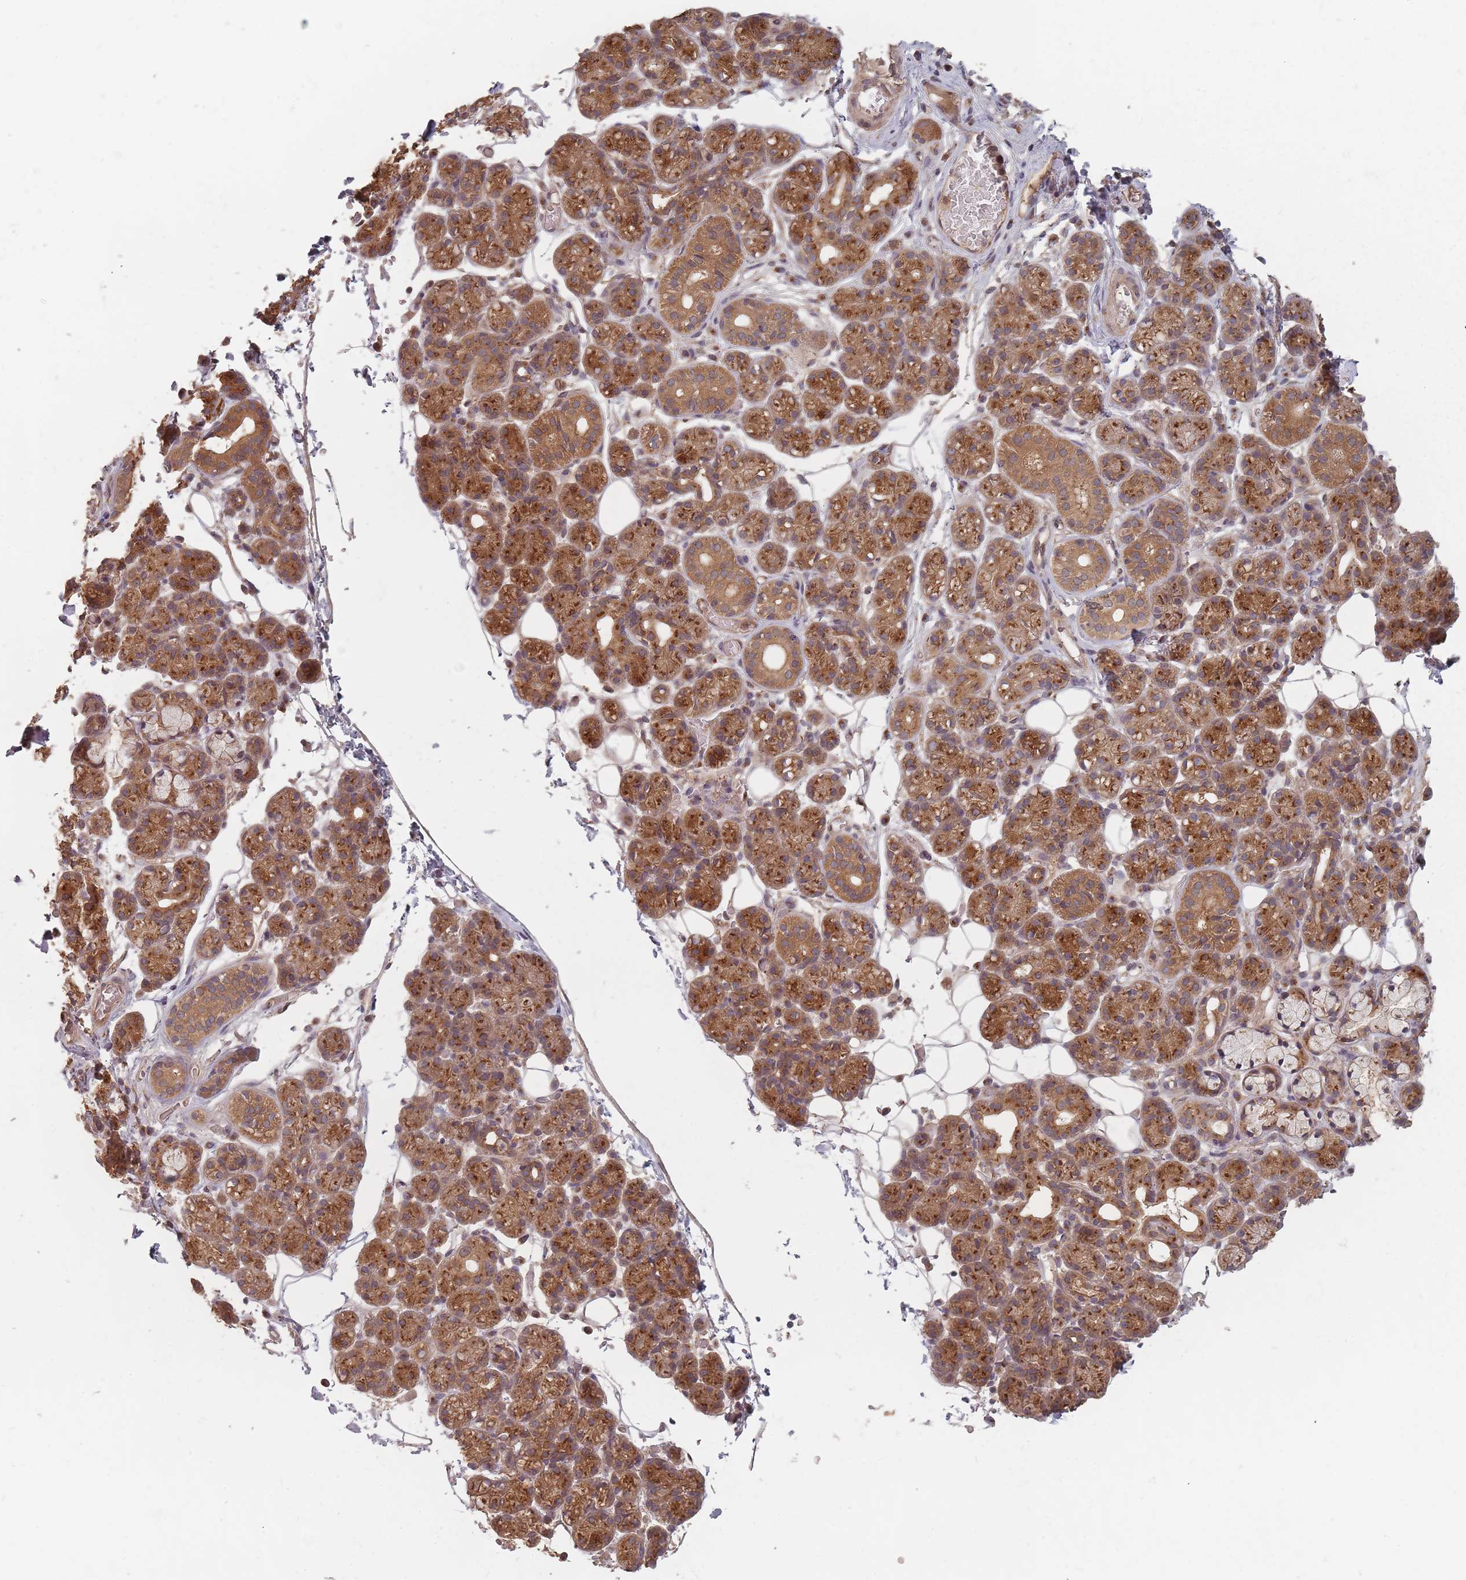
{"staining": {"intensity": "strong", "quantity": ">75%", "location": "cytoplasmic/membranous"}, "tissue": "salivary gland", "cell_type": "Glandular cells", "image_type": "normal", "snomed": [{"axis": "morphology", "description": "Normal tissue, NOS"}, {"axis": "topography", "description": "Salivary gland"}], "caption": "Immunohistochemical staining of unremarkable salivary gland exhibits high levels of strong cytoplasmic/membranous staining in about >75% of glandular cells.", "gene": "C3orf14", "patient": {"sex": "male", "age": 63}}